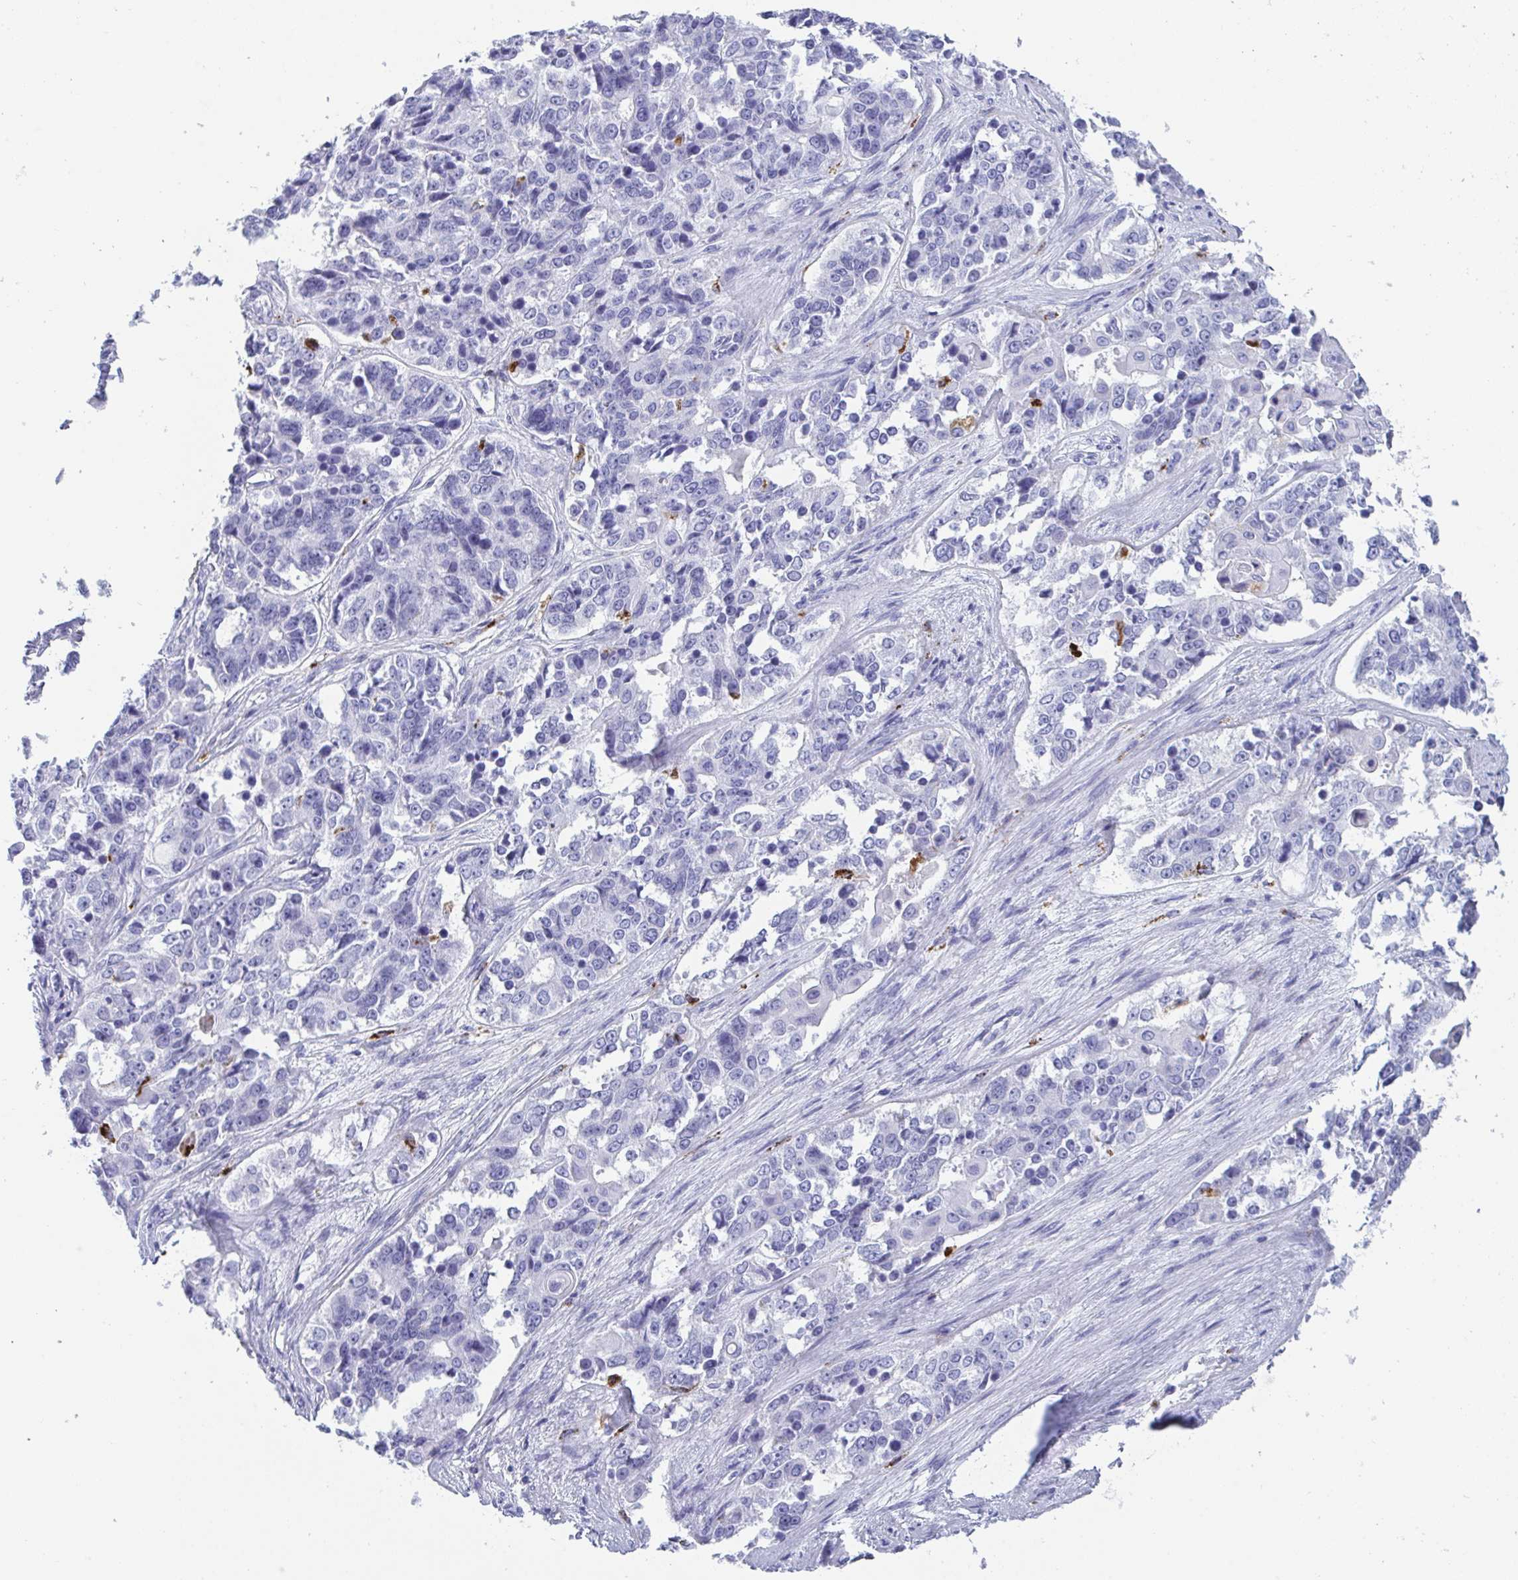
{"staining": {"intensity": "negative", "quantity": "none", "location": "none"}, "tissue": "ovarian cancer", "cell_type": "Tumor cells", "image_type": "cancer", "snomed": [{"axis": "morphology", "description": "Carcinoma, endometroid"}, {"axis": "topography", "description": "Ovary"}], "caption": "The immunohistochemistry (IHC) micrograph has no significant expression in tumor cells of endometroid carcinoma (ovarian) tissue.", "gene": "CPVL", "patient": {"sex": "female", "age": 51}}